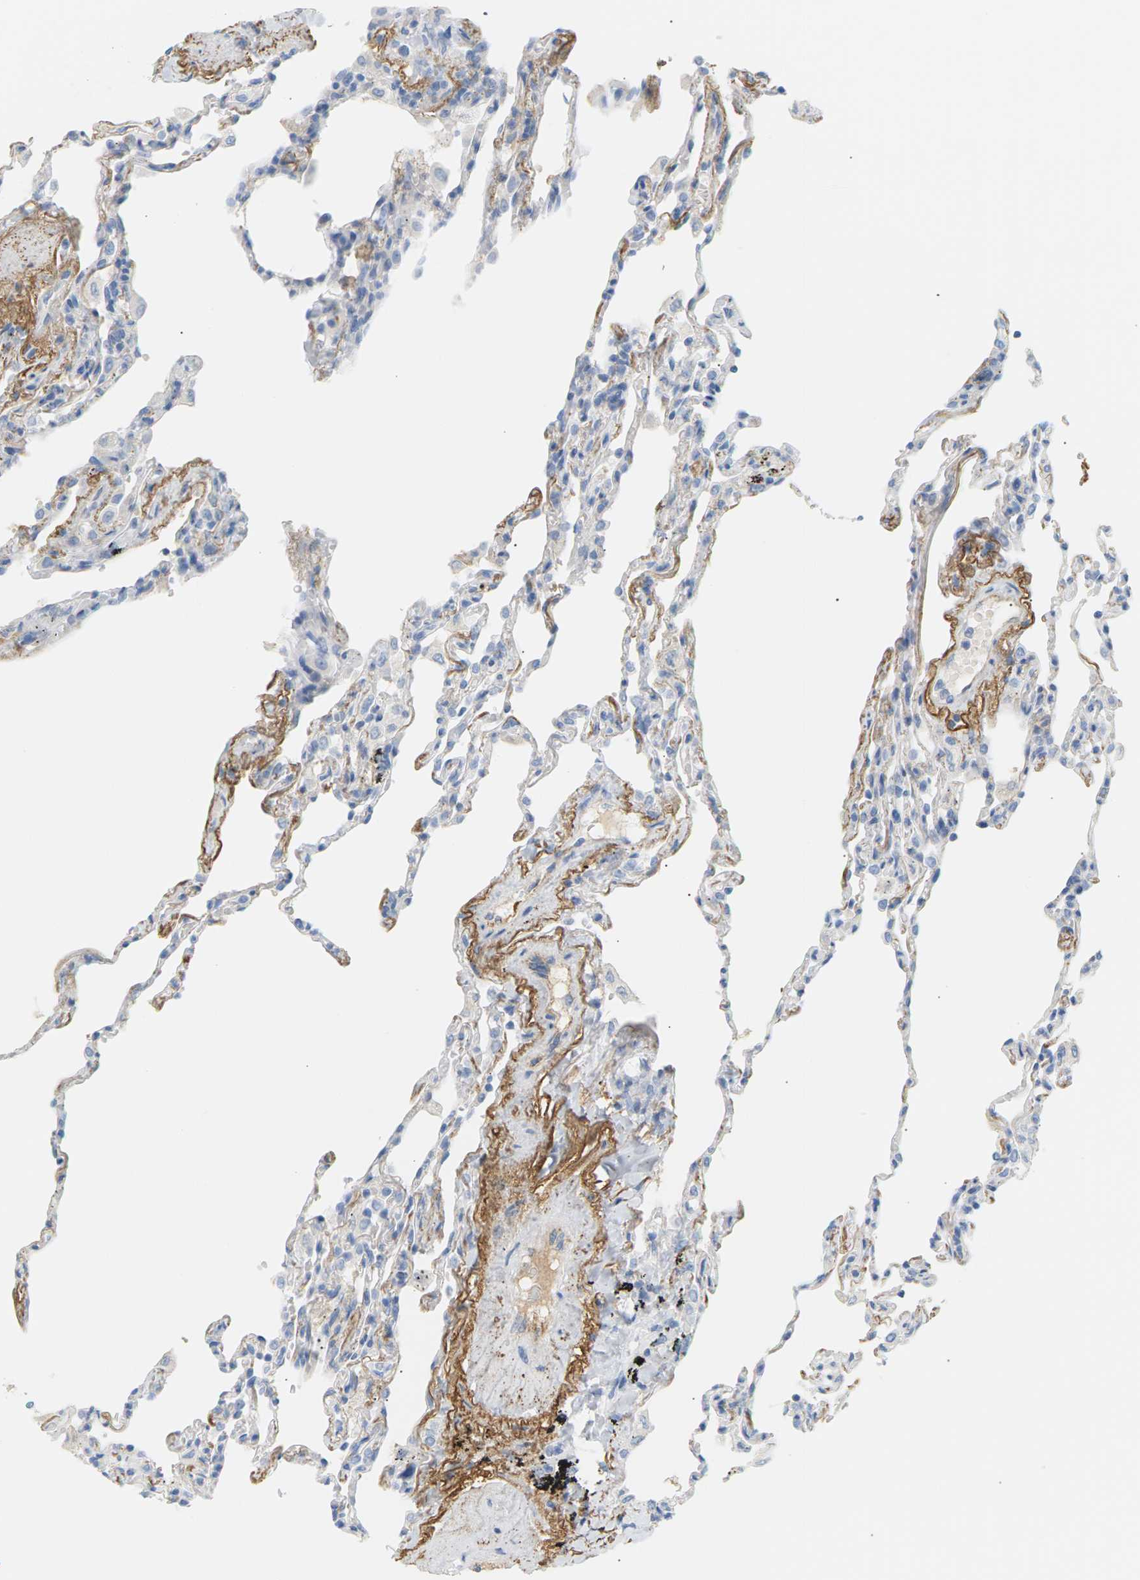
{"staining": {"intensity": "weak", "quantity": "<25%", "location": "cytoplasmic/membranous"}, "tissue": "lung", "cell_type": "Alveolar cells", "image_type": "normal", "snomed": [{"axis": "morphology", "description": "Normal tissue, NOS"}, {"axis": "topography", "description": "Lung"}], "caption": "This is a histopathology image of IHC staining of benign lung, which shows no expression in alveolar cells. The staining is performed using DAB brown chromogen with nuclei counter-stained in using hematoxylin.", "gene": "CLU", "patient": {"sex": "male", "age": 59}}